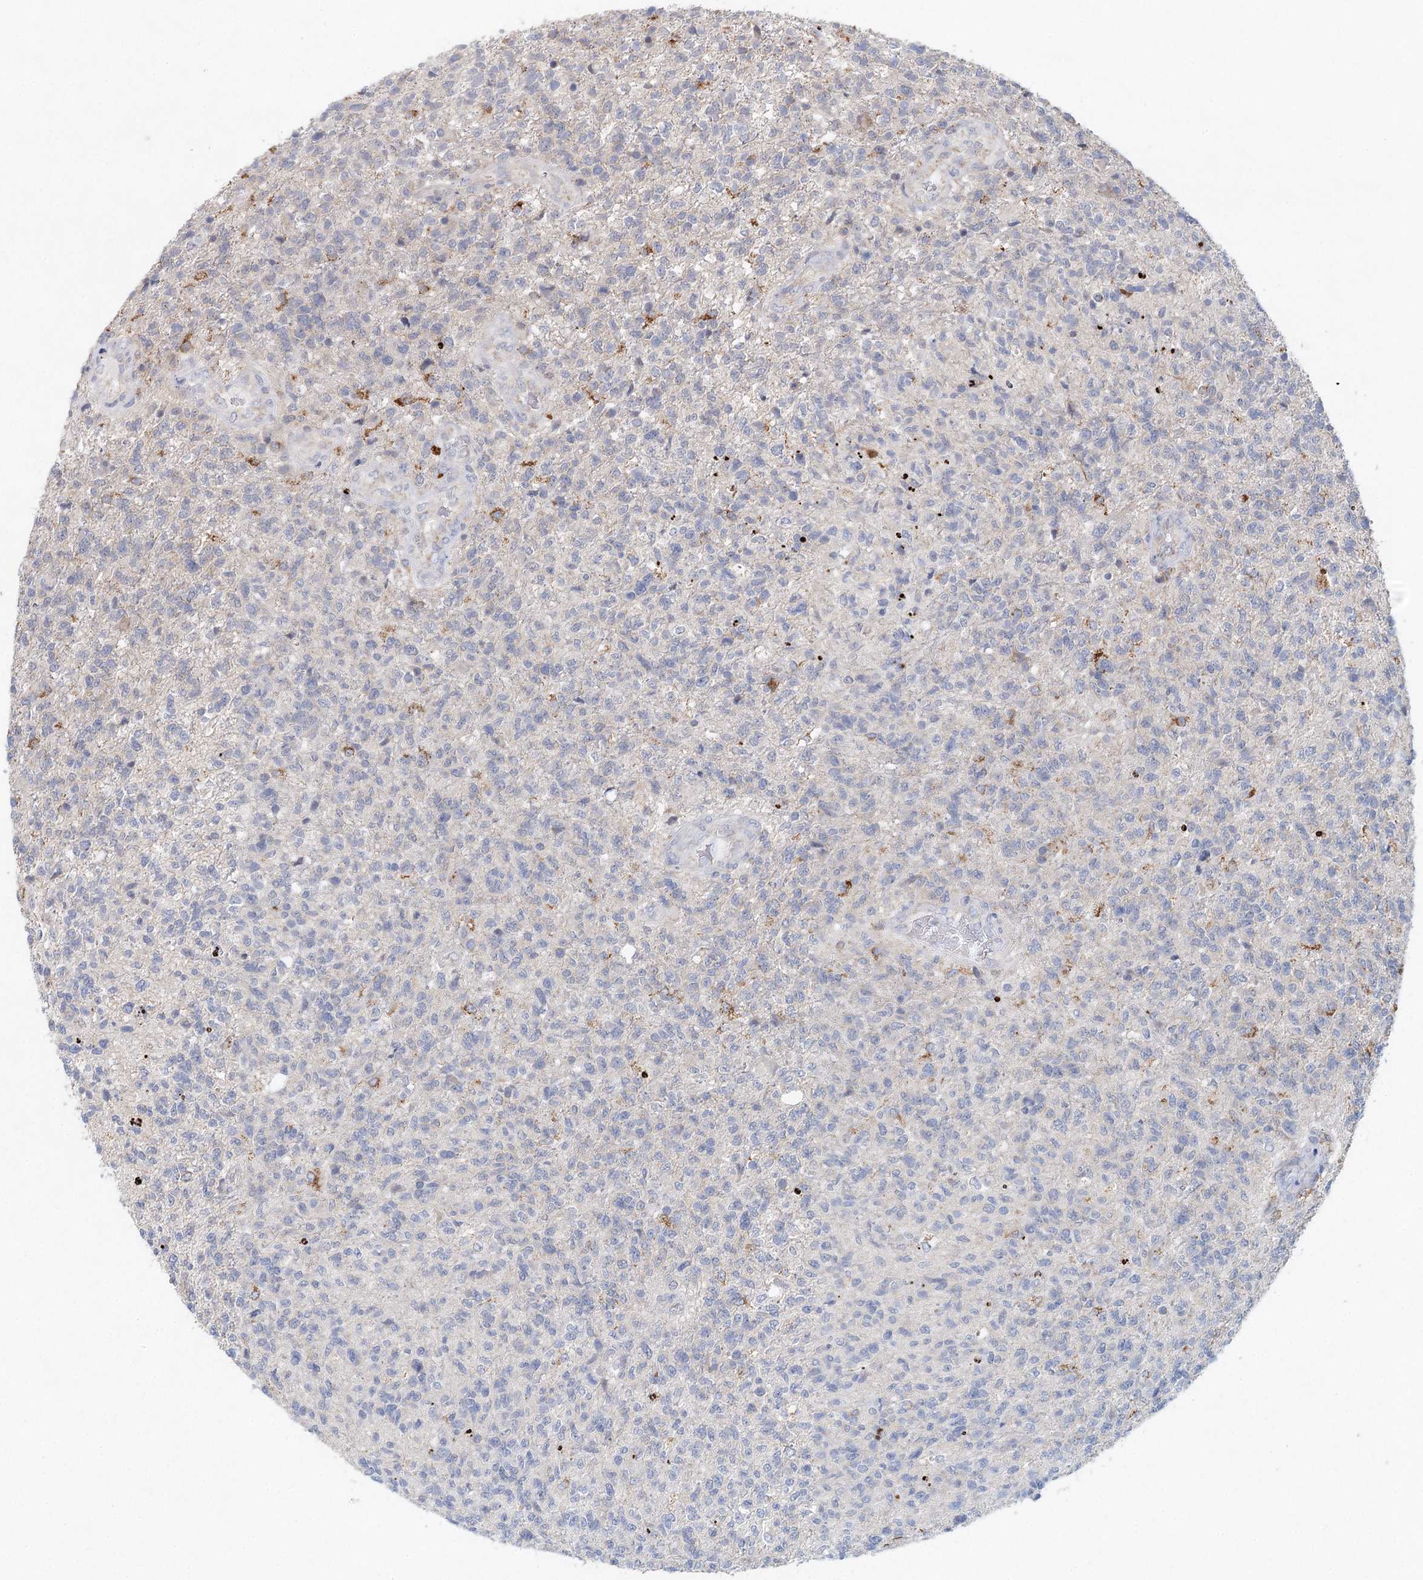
{"staining": {"intensity": "negative", "quantity": "none", "location": "none"}, "tissue": "glioma", "cell_type": "Tumor cells", "image_type": "cancer", "snomed": [{"axis": "morphology", "description": "Glioma, malignant, High grade"}, {"axis": "topography", "description": "Brain"}], "caption": "DAB immunohistochemical staining of malignant high-grade glioma demonstrates no significant expression in tumor cells.", "gene": "XPO6", "patient": {"sex": "male", "age": 56}}